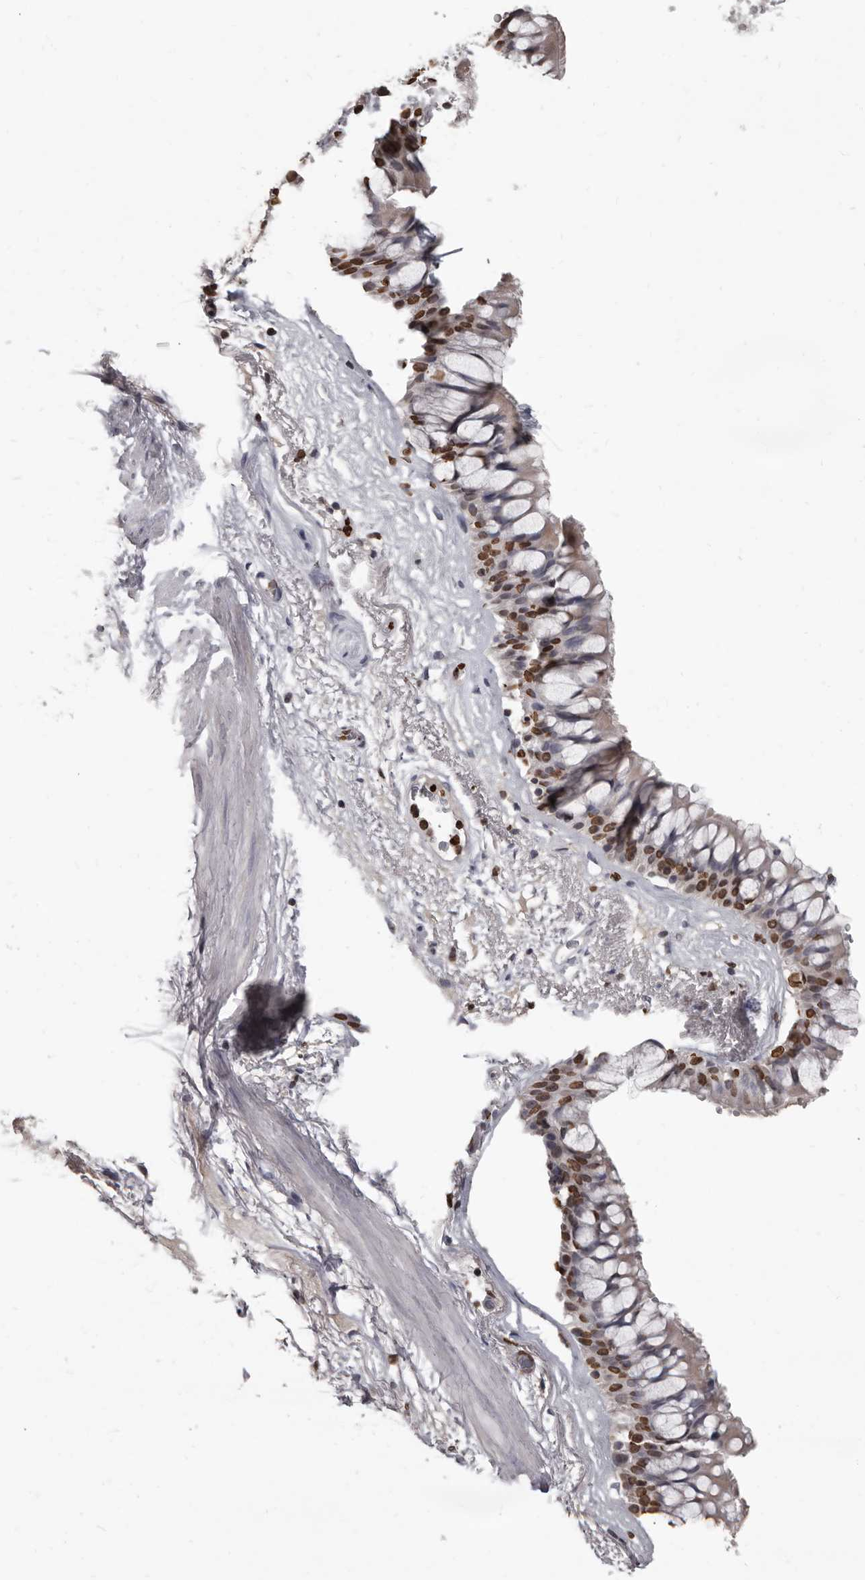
{"staining": {"intensity": "moderate", "quantity": "25%-75%", "location": "nuclear"}, "tissue": "bronchus", "cell_type": "Respiratory epithelial cells", "image_type": "normal", "snomed": [{"axis": "morphology", "description": "Normal tissue, NOS"}, {"axis": "morphology", "description": "Squamous cell carcinoma, NOS"}, {"axis": "topography", "description": "Lymph node"}, {"axis": "topography", "description": "Bronchus"}, {"axis": "topography", "description": "Lung"}], "caption": "Protein expression analysis of unremarkable human bronchus reveals moderate nuclear staining in approximately 25%-75% of respiratory epithelial cells.", "gene": "AHR", "patient": {"sex": "male", "age": 66}}